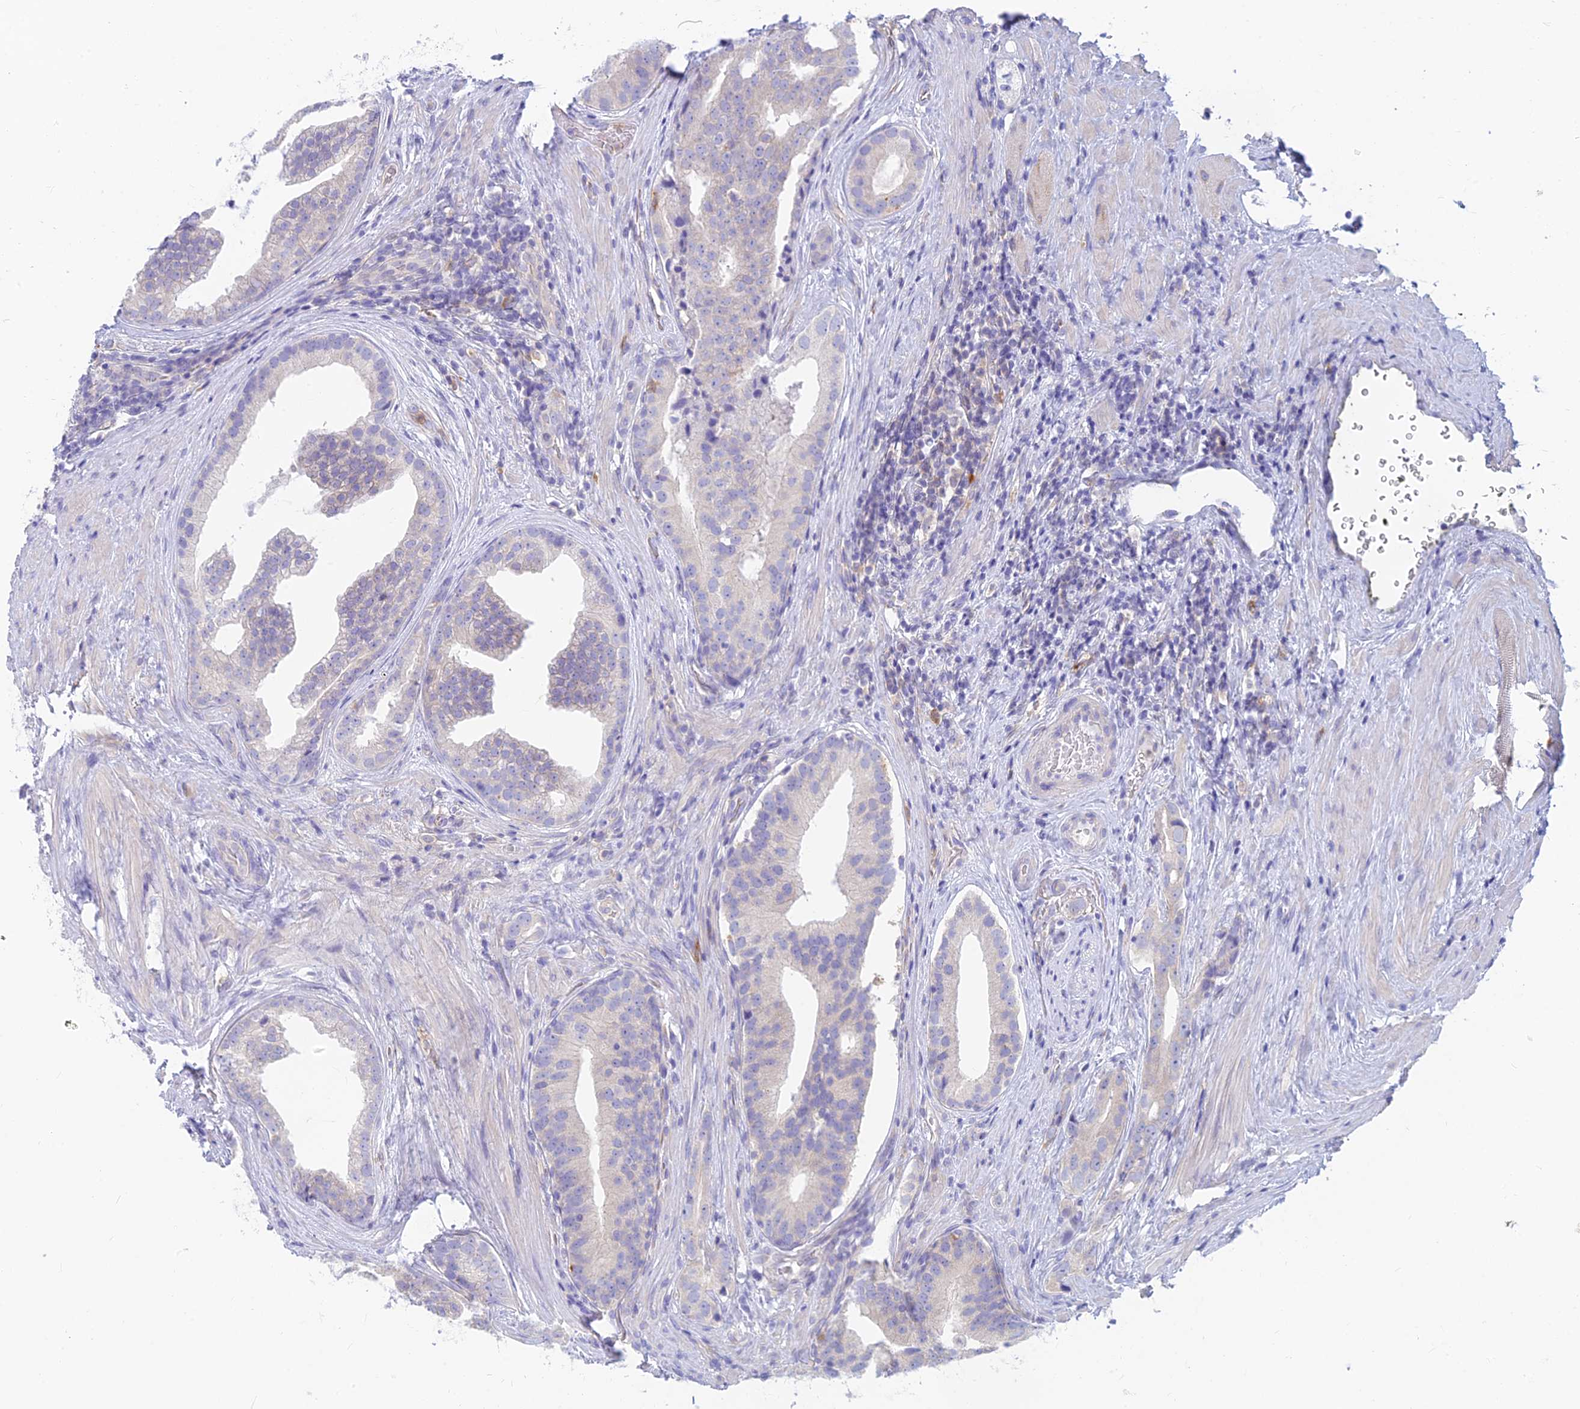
{"staining": {"intensity": "negative", "quantity": "none", "location": "none"}, "tissue": "prostate cancer", "cell_type": "Tumor cells", "image_type": "cancer", "snomed": [{"axis": "morphology", "description": "Adenocarcinoma, Low grade"}, {"axis": "topography", "description": "Prostate"}], "caption": "Adenocarcinoma (low-grade) (prostate) was stained to show a protein in brown. There is no significant positivity in tumor cells.", "gene": "STRN4", "patient": {"sex": "male", "age": 71}}